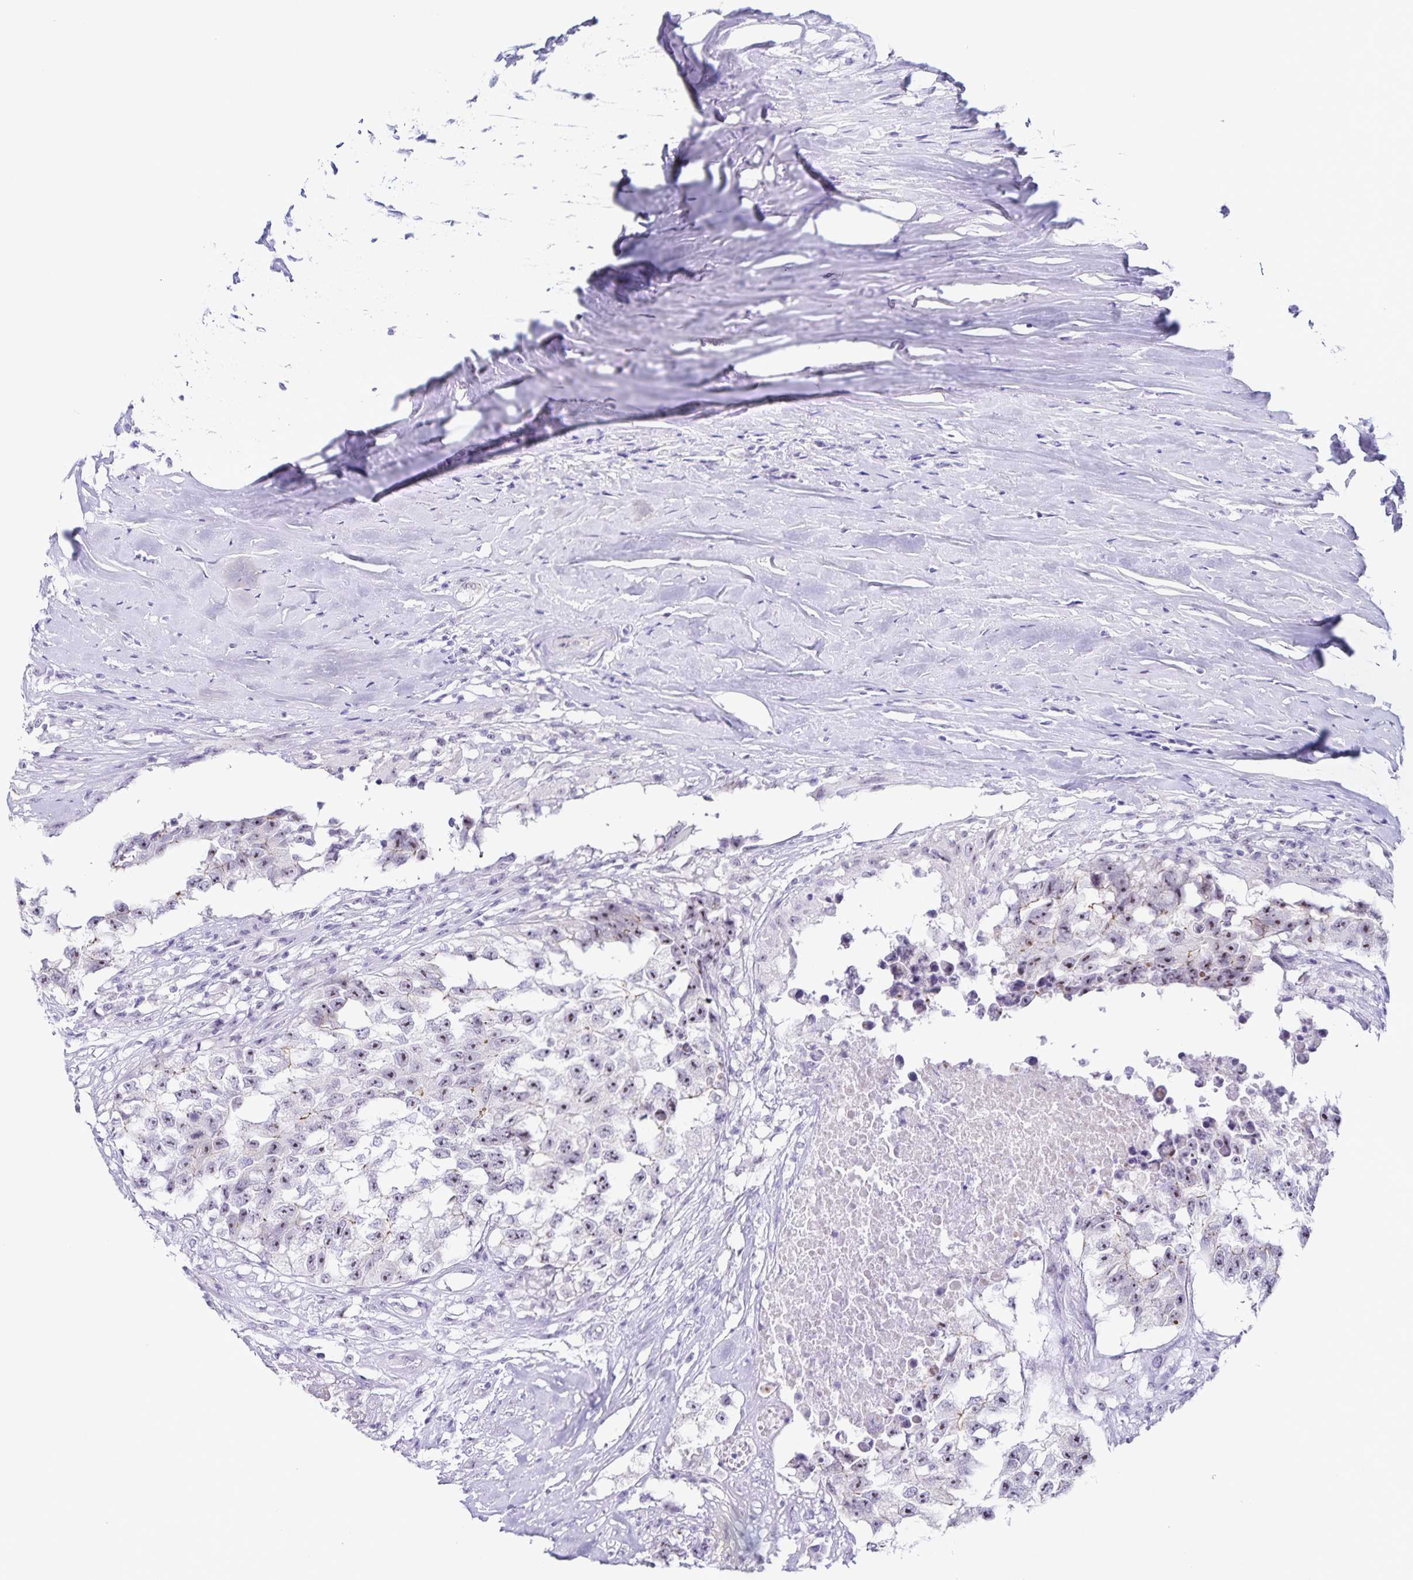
{"staining": {"intensity": "moderate", "quantity": "25%-75%", "location": "nuclear"}, "tissue": "testis cancer", "cell_type": "Tumor cells", "image_type": "cancer", "snomed": [{"axis": "morphology", "description": "Carcinoma, Embryonal, NOS"}, {"axis": "topography", "description": "Testis"}], "caption": "Protein positivity by IHC reveals moderate nuclear expression in approximately 25%-75% of tumor cells in testis cancer (embryonal carcinoma). (IHC, brightfield microscopy, high magnification).", "gene": "FAM170A", "patient": {"sex": "male", "age": 83}}